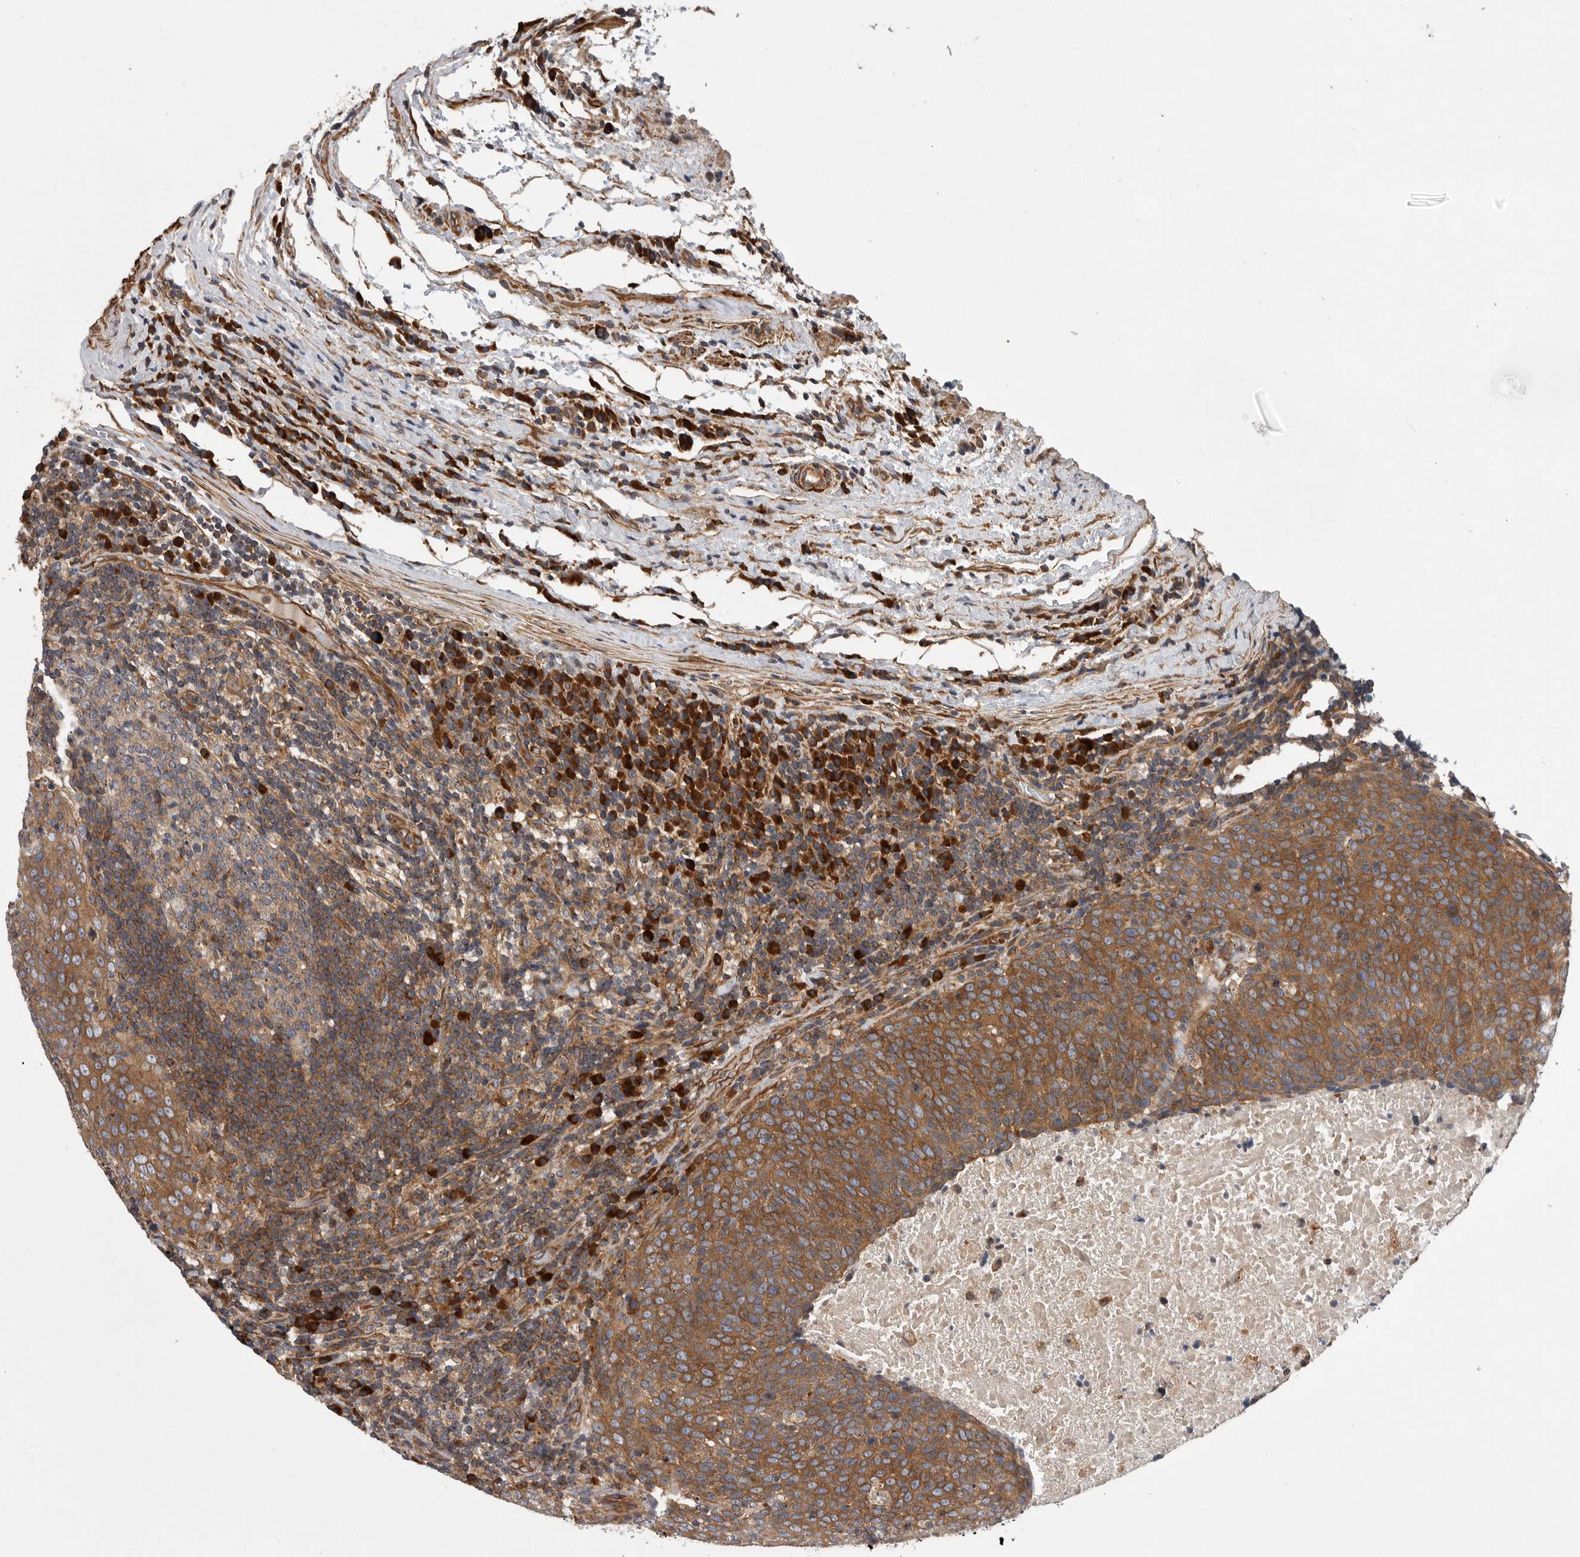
{"staining": {"intensity": "moderate", "quantity": ">75%", "location": "cytoplasmic/membranous"}, "tissue": "head and neck cancer", "cell_type": "Tumor cells", "image_type": "cancer", "snomed": [{"axis": "morphology", "description": "Squamous cell carcinoma, NOS"}, {"axis": "morphology", "description": "Squamous cell carcinoma, metastatic, NOS"}, {"axis": "topography", "description": "Lymph node"}, {"axis": "topography", "description": "Head-Neck"}], "caption": "Immunohistochemical staining of squamous cell carcinoma (head and neck) shows moderate cytoplasmic/membranous protein staining in approximately >75% of tumor cells. (IHC, brightfield microscopy, high magnification).", "gene": "OXR1", "patient": {"sex": "male", "age": 62}}